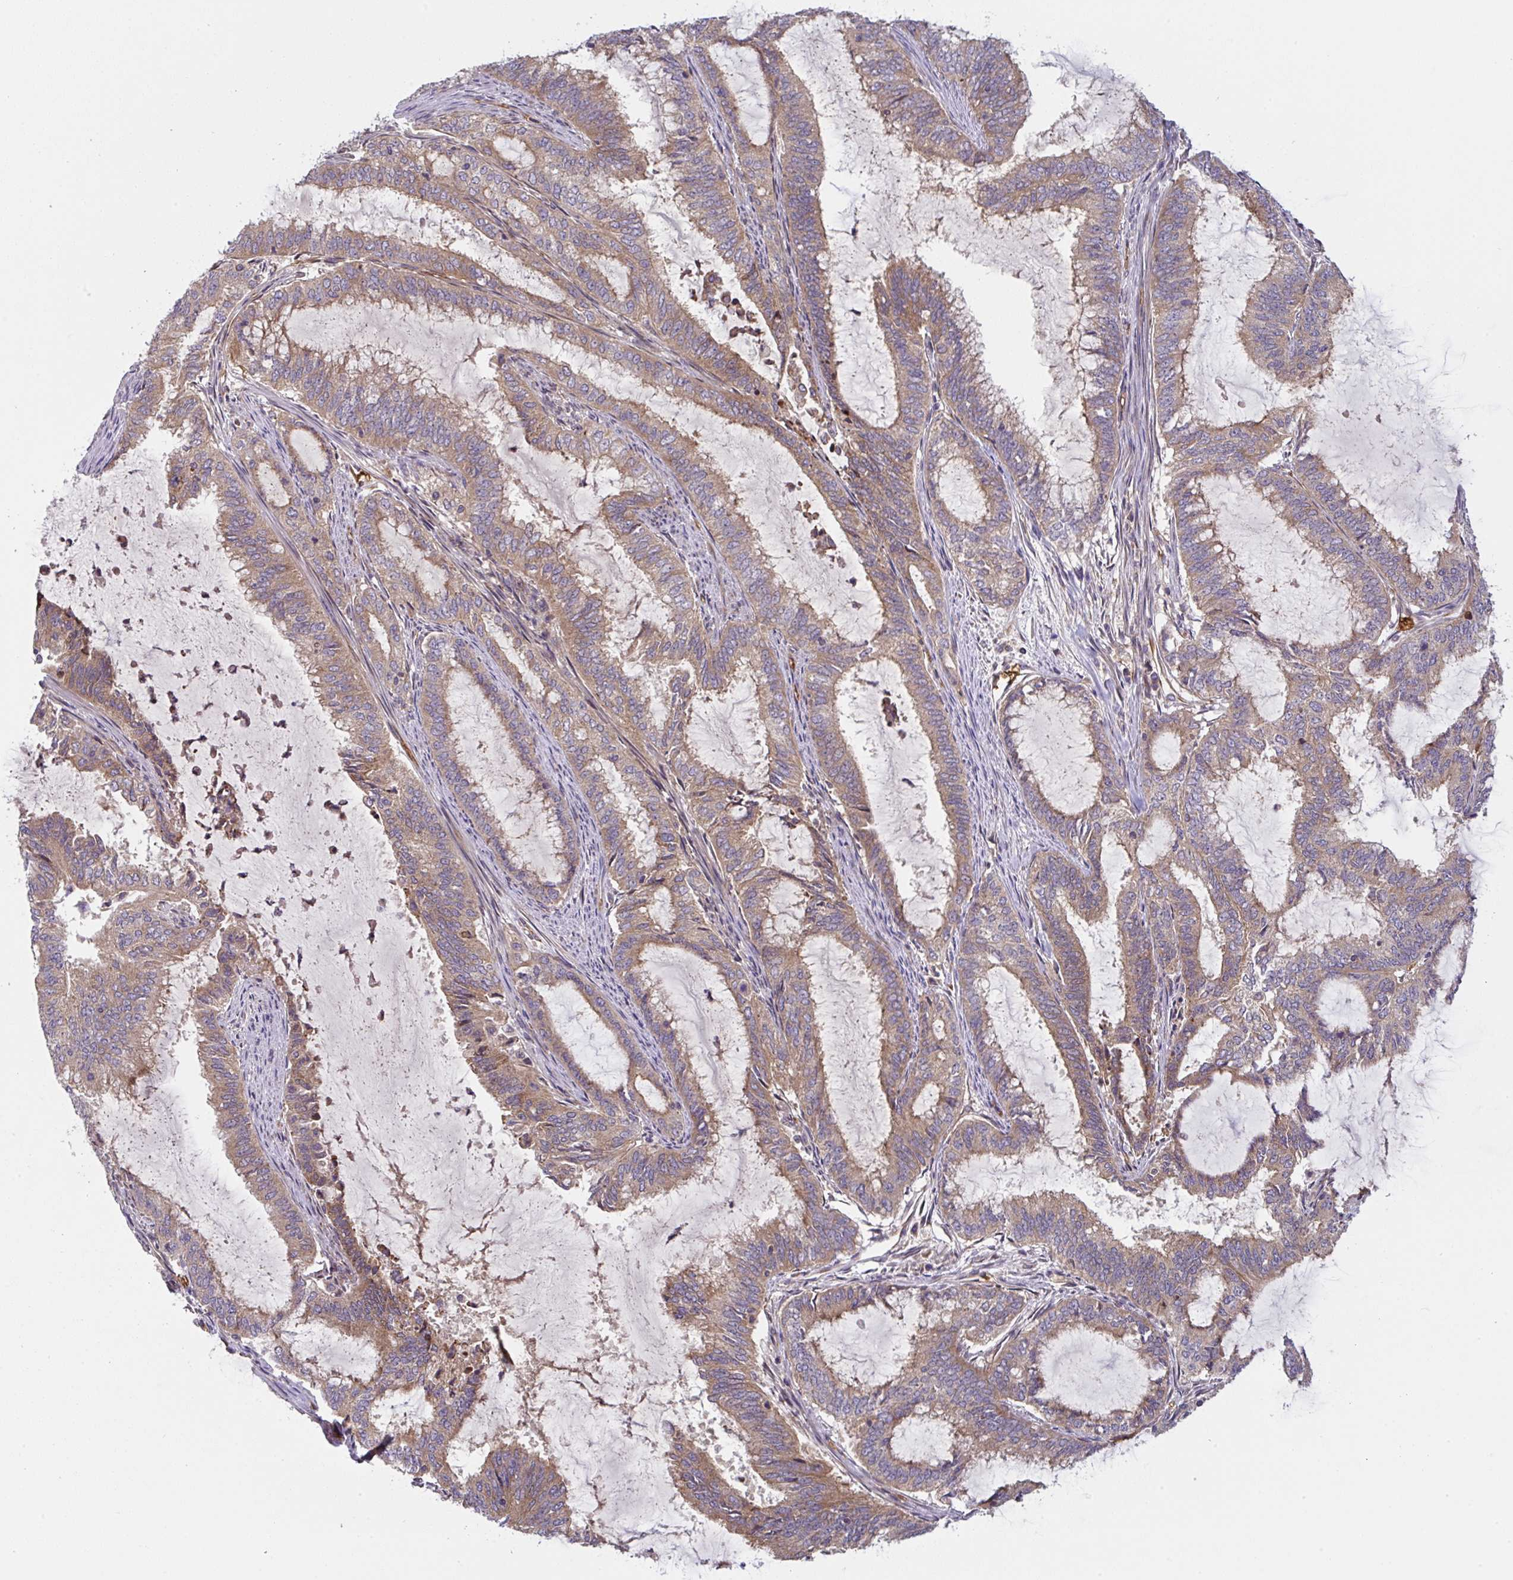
{"staining": {"intensity": "weak", "quantity": ">75%", "location": "cytoplasmic/membranous"}, "tissue": "endometrial cancer", "cell_type": "Tumor cells", "image_type": "cancer", "snomed": [{"axis": "morphology", "description": "Adenocarcinoma, NOS"}, {"axis": "topography", "description": "Endometrium"}], "caption": "Tumor cells show low levels of weak cytoplasmic/membranous positivity in about >75% of cells in human endometrial cancer.", "gene": "APOBEC3D", "patient": {"sex": "female", "age": 51}}